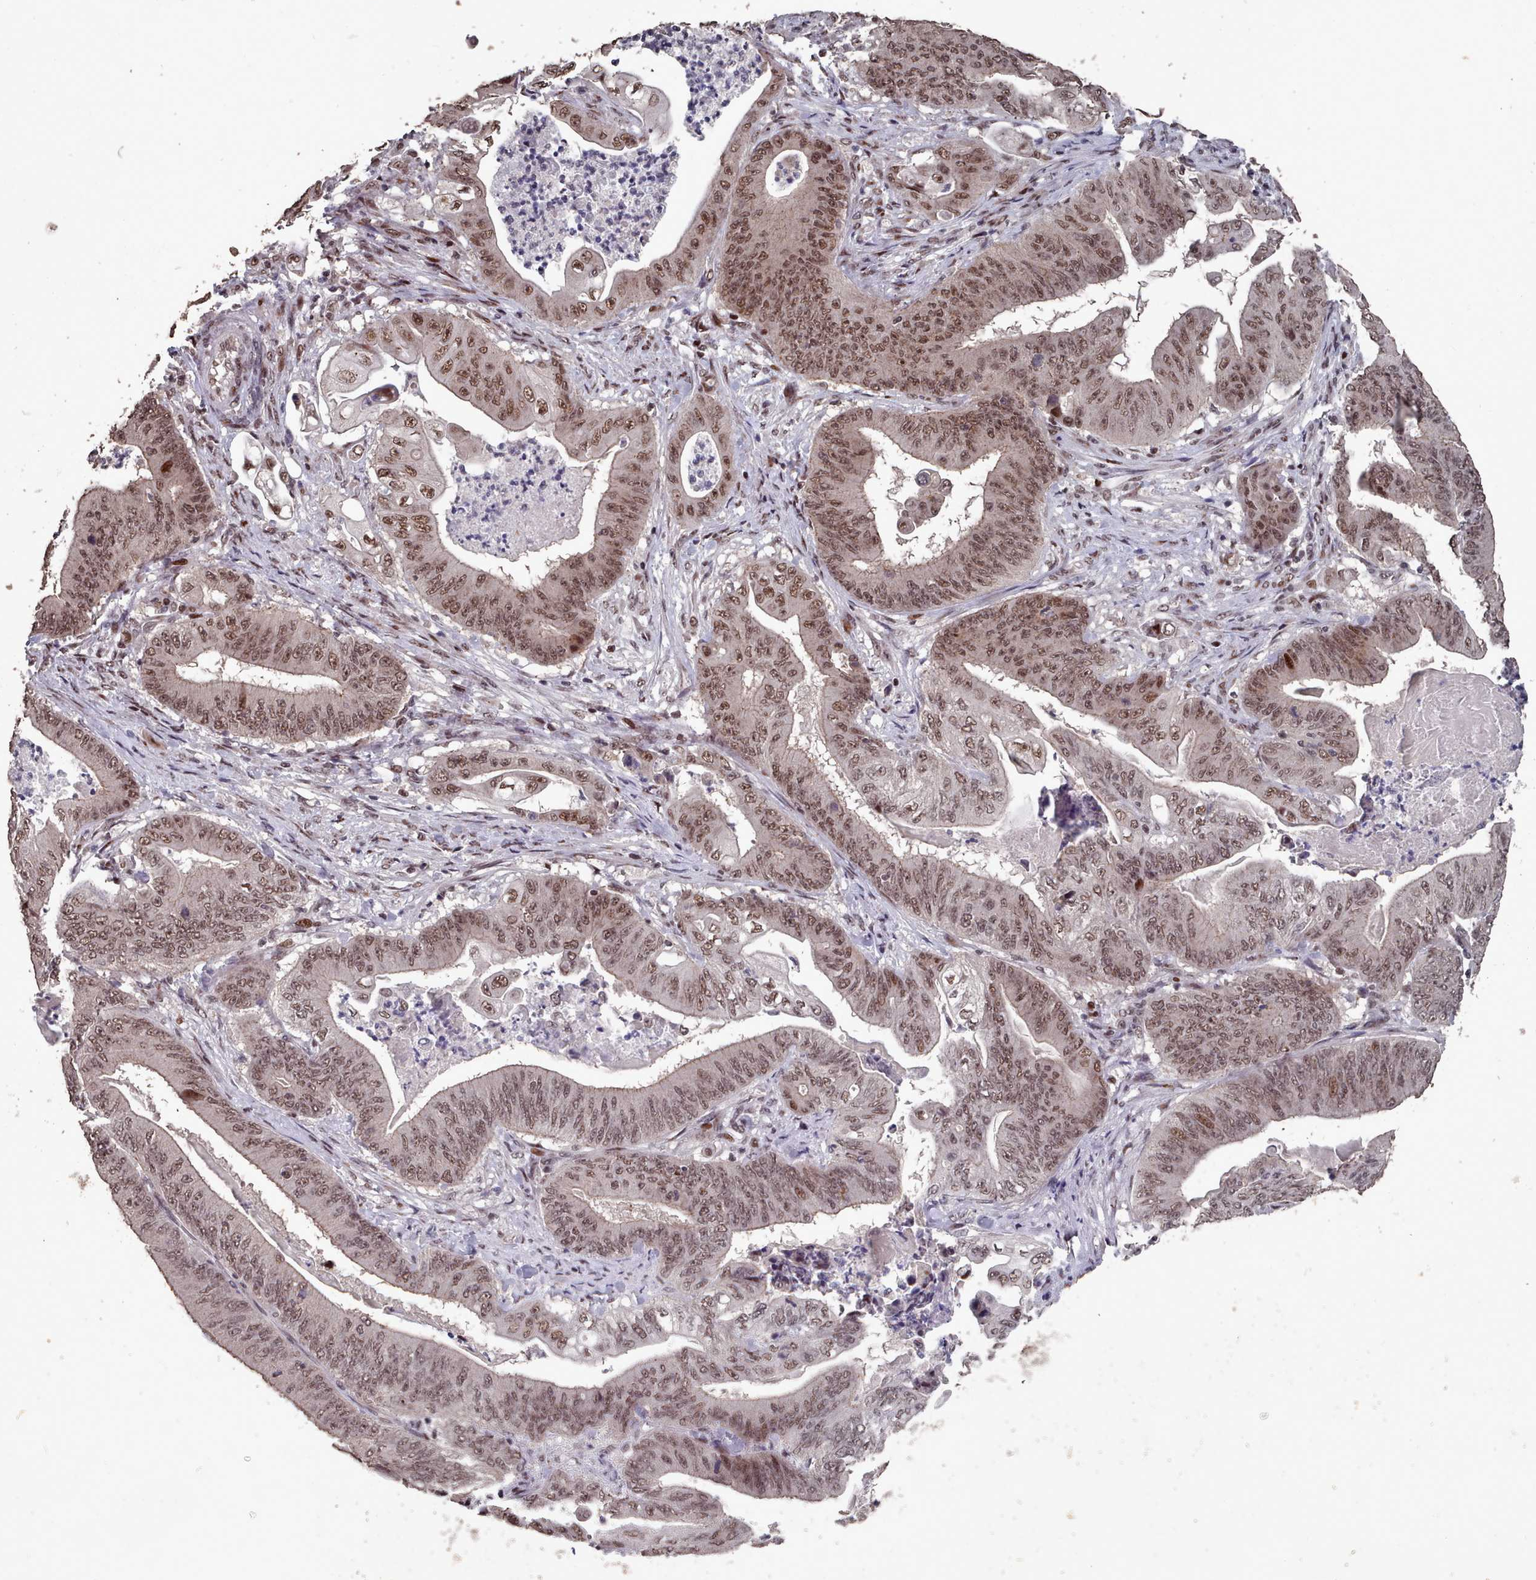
{"staining": {"intensity": "moderate", "quantity": ">75%", "location": "nuclear"}, "tissue": "stomach cancer", "cell_type": "Tumor cells", "image_type": "cancer", "snomed": [{"axis": "morphology", "description": "Adenocarcinoma, NOS"}, {"axis": "topography", "description": "Stomach"}], "caption": "Protein positivity by IHC exhibits moderate nuclear expression in about >75% of tumor cells in stomach cancer. (DAB IHC, brown staining for protein, blue staining for nuclei).", "gene": "PNRC2", "patient": {"sex": "female", "age": 73}}